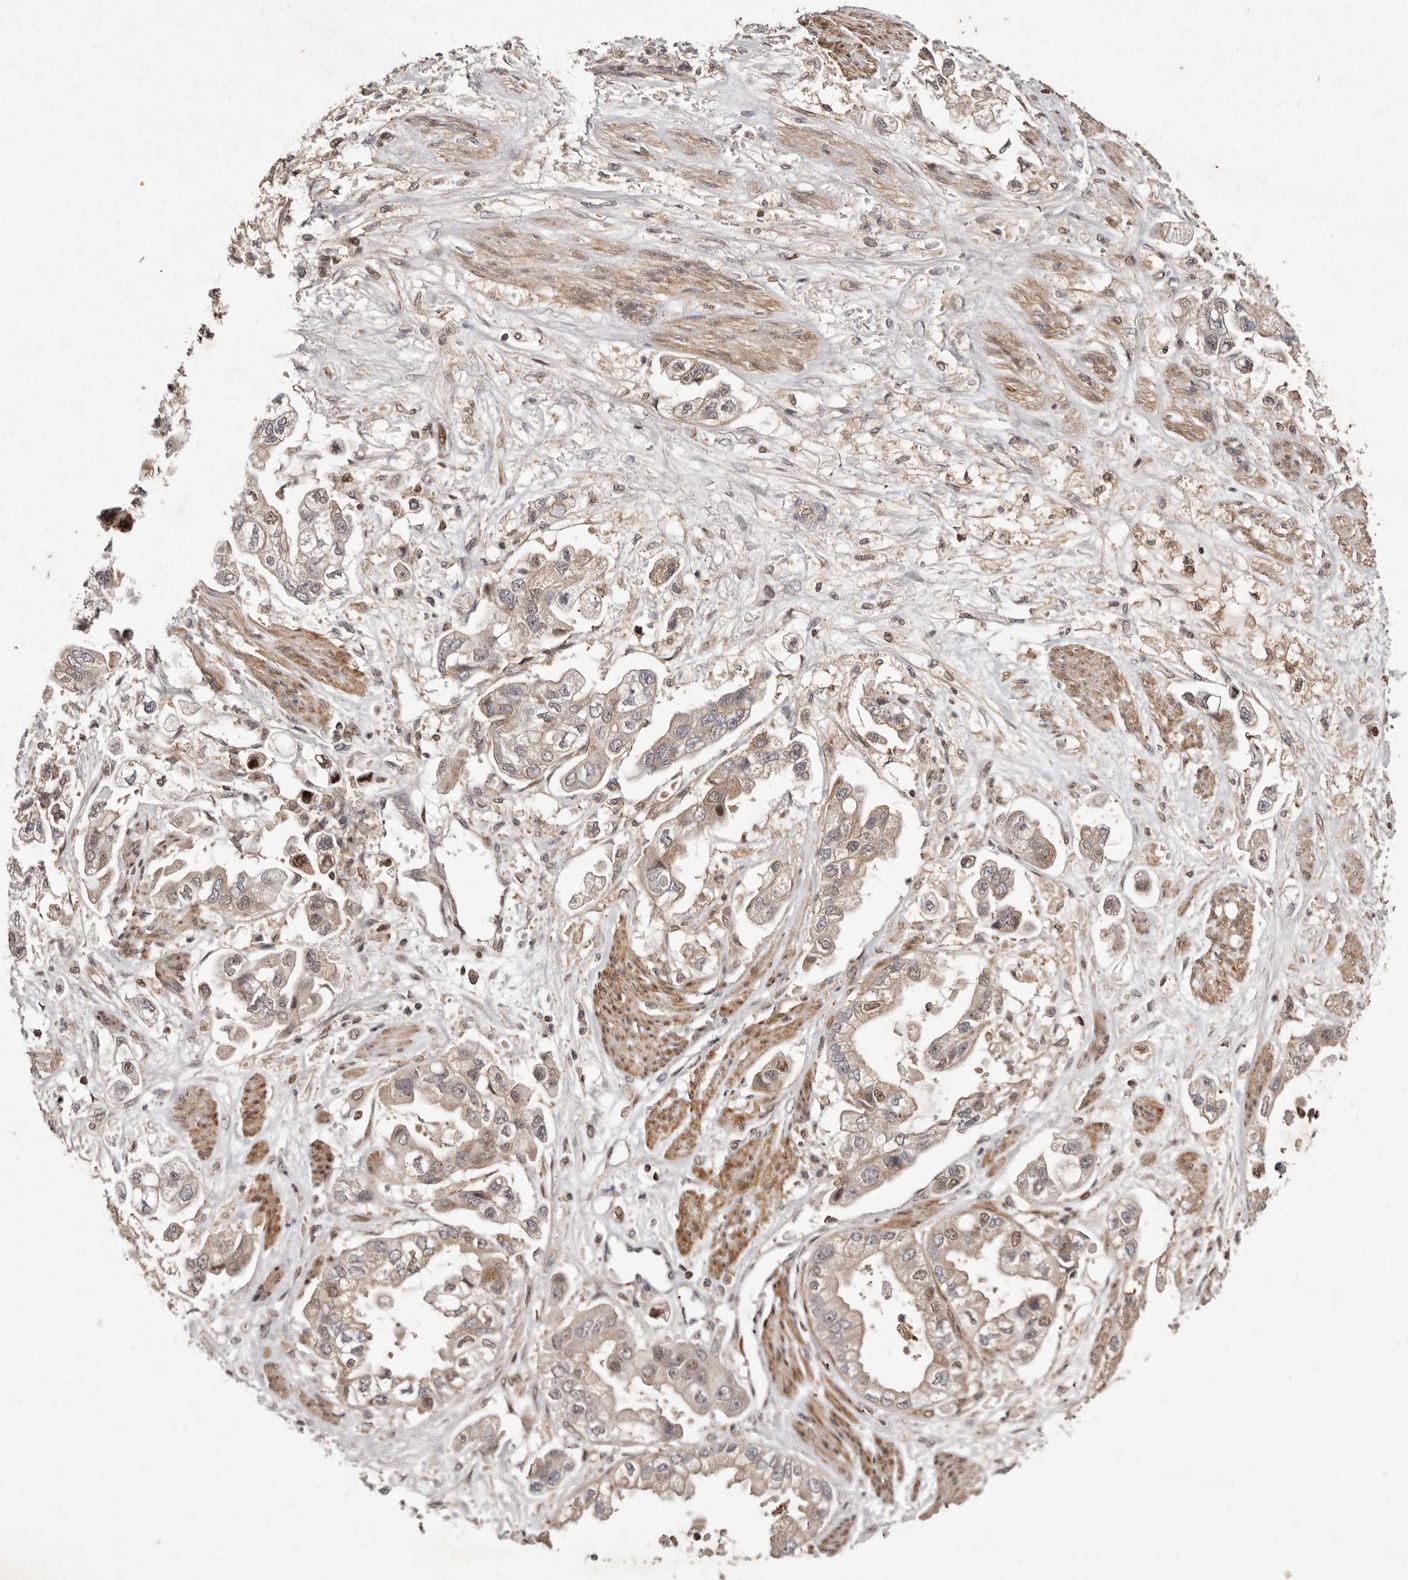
{"staining": {"intensity": "weak", "quantity": "25%-75%", "location": "cytoplasmic/membranous,nuclear"}, "tissue": "stomach cancer", "cell_type": "Tumor cells", "image_type": "cancer", "snomed": [{"axis": "morphology", "description": "Adenocarcinoma, NOS"}, {"axis": "topography", "description": "Stomach"}], "caption": "This micrograph reveals immunohistochemistry (IHC) staining of stomach cancer (adenocarcinoma), with low weak cytoplasmic/membranous and nuclear staining in about 25%-75% of tumor cells.", "gene": "FBXO5", "patient": {"sex": "male", "age": 62}}